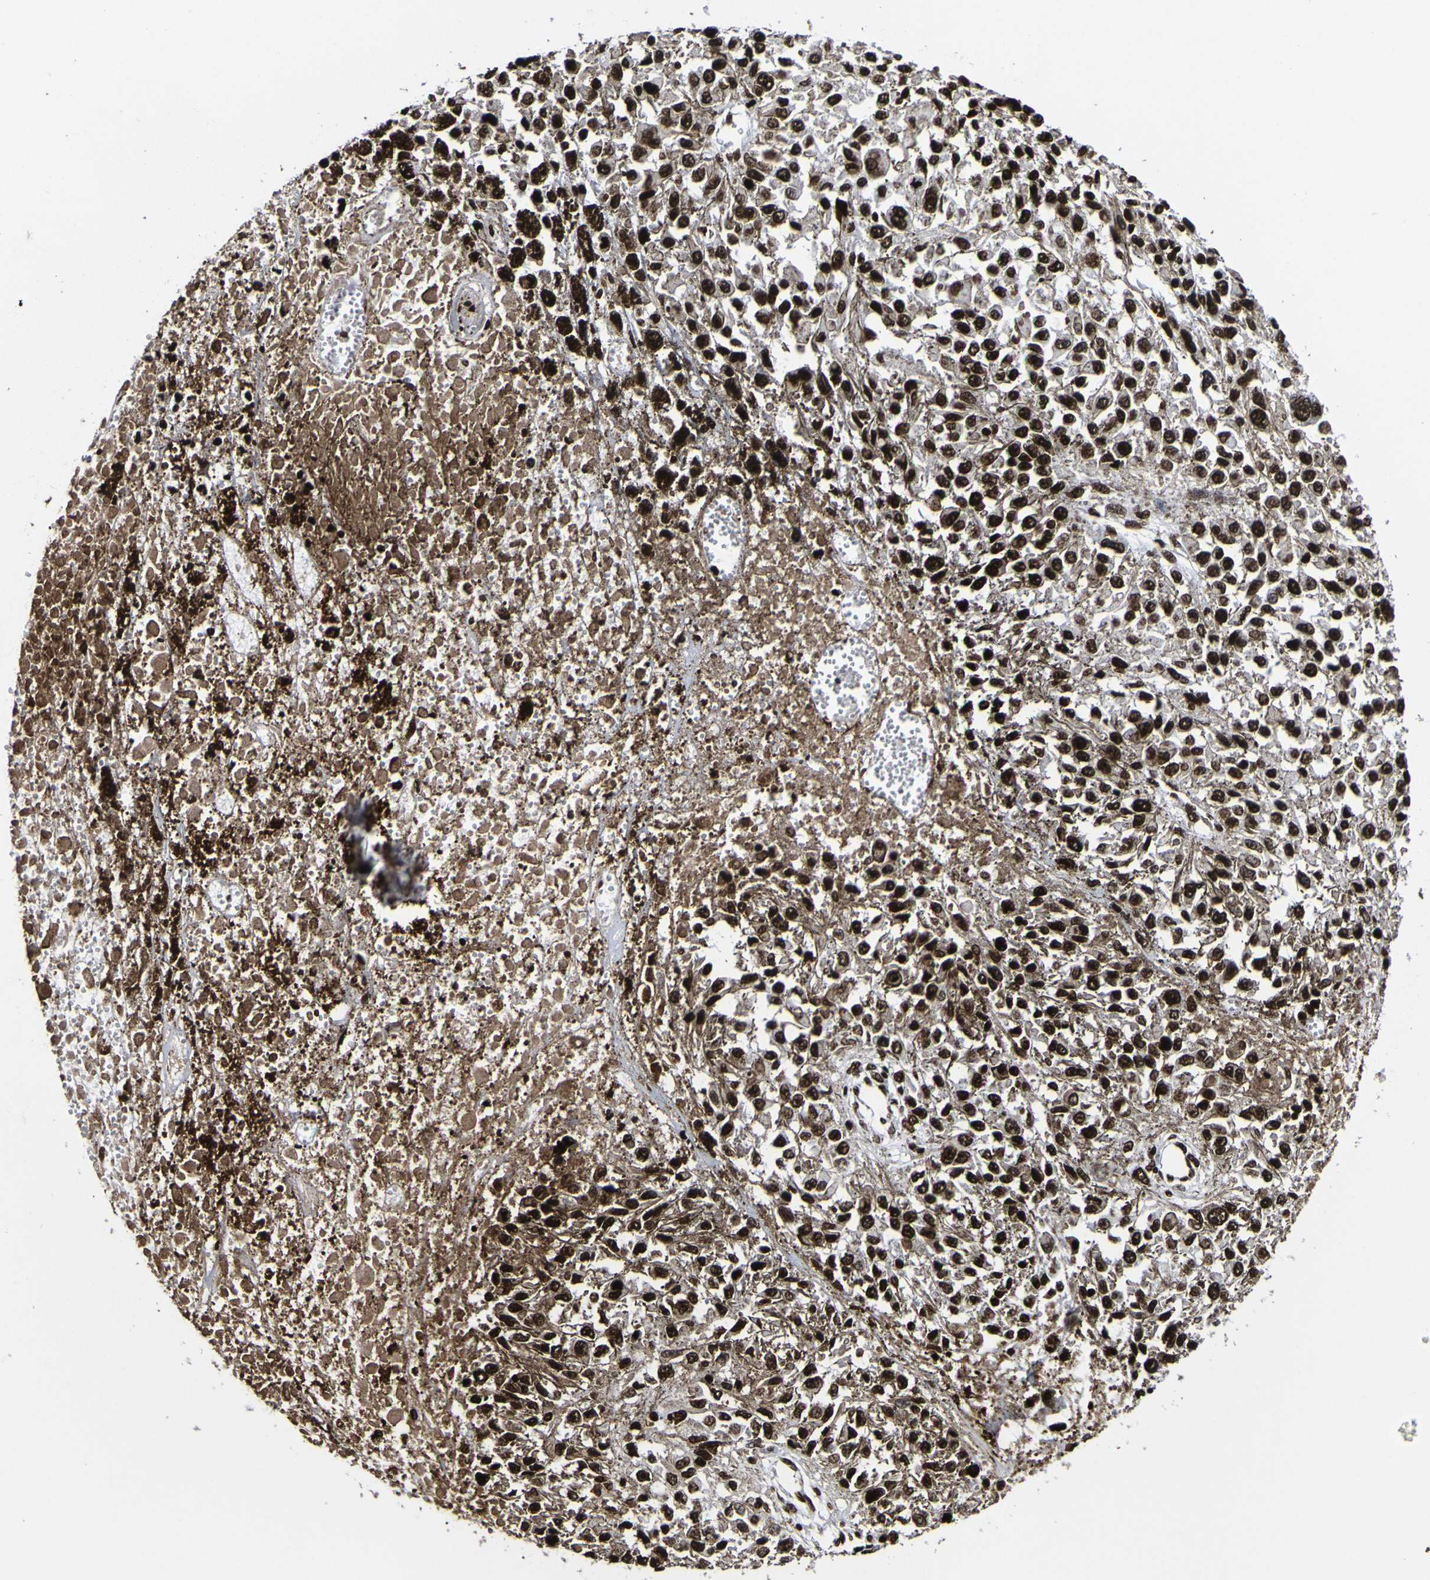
{"staining": {"intensity": "strong", "quantity": ">75%", "location": "nuclear"}, "tissue": "melanoma", "cell_type": "Tumor cells", "image_type": "cancer", "snomed": [{"axis": "morphology", "description": "Malignant melanoma, Metastatic site"}, {"axis": "topography", "description": "Lymph node"}], "caption": "Immunohistochemistry micrograph of melanoma stained for a protein (brown), which exhibits high levels of strong nuclear staining in about >75% of tumor cells.", "gene": "PIAS1", "patient": {"sex": "male", "age": 59}}